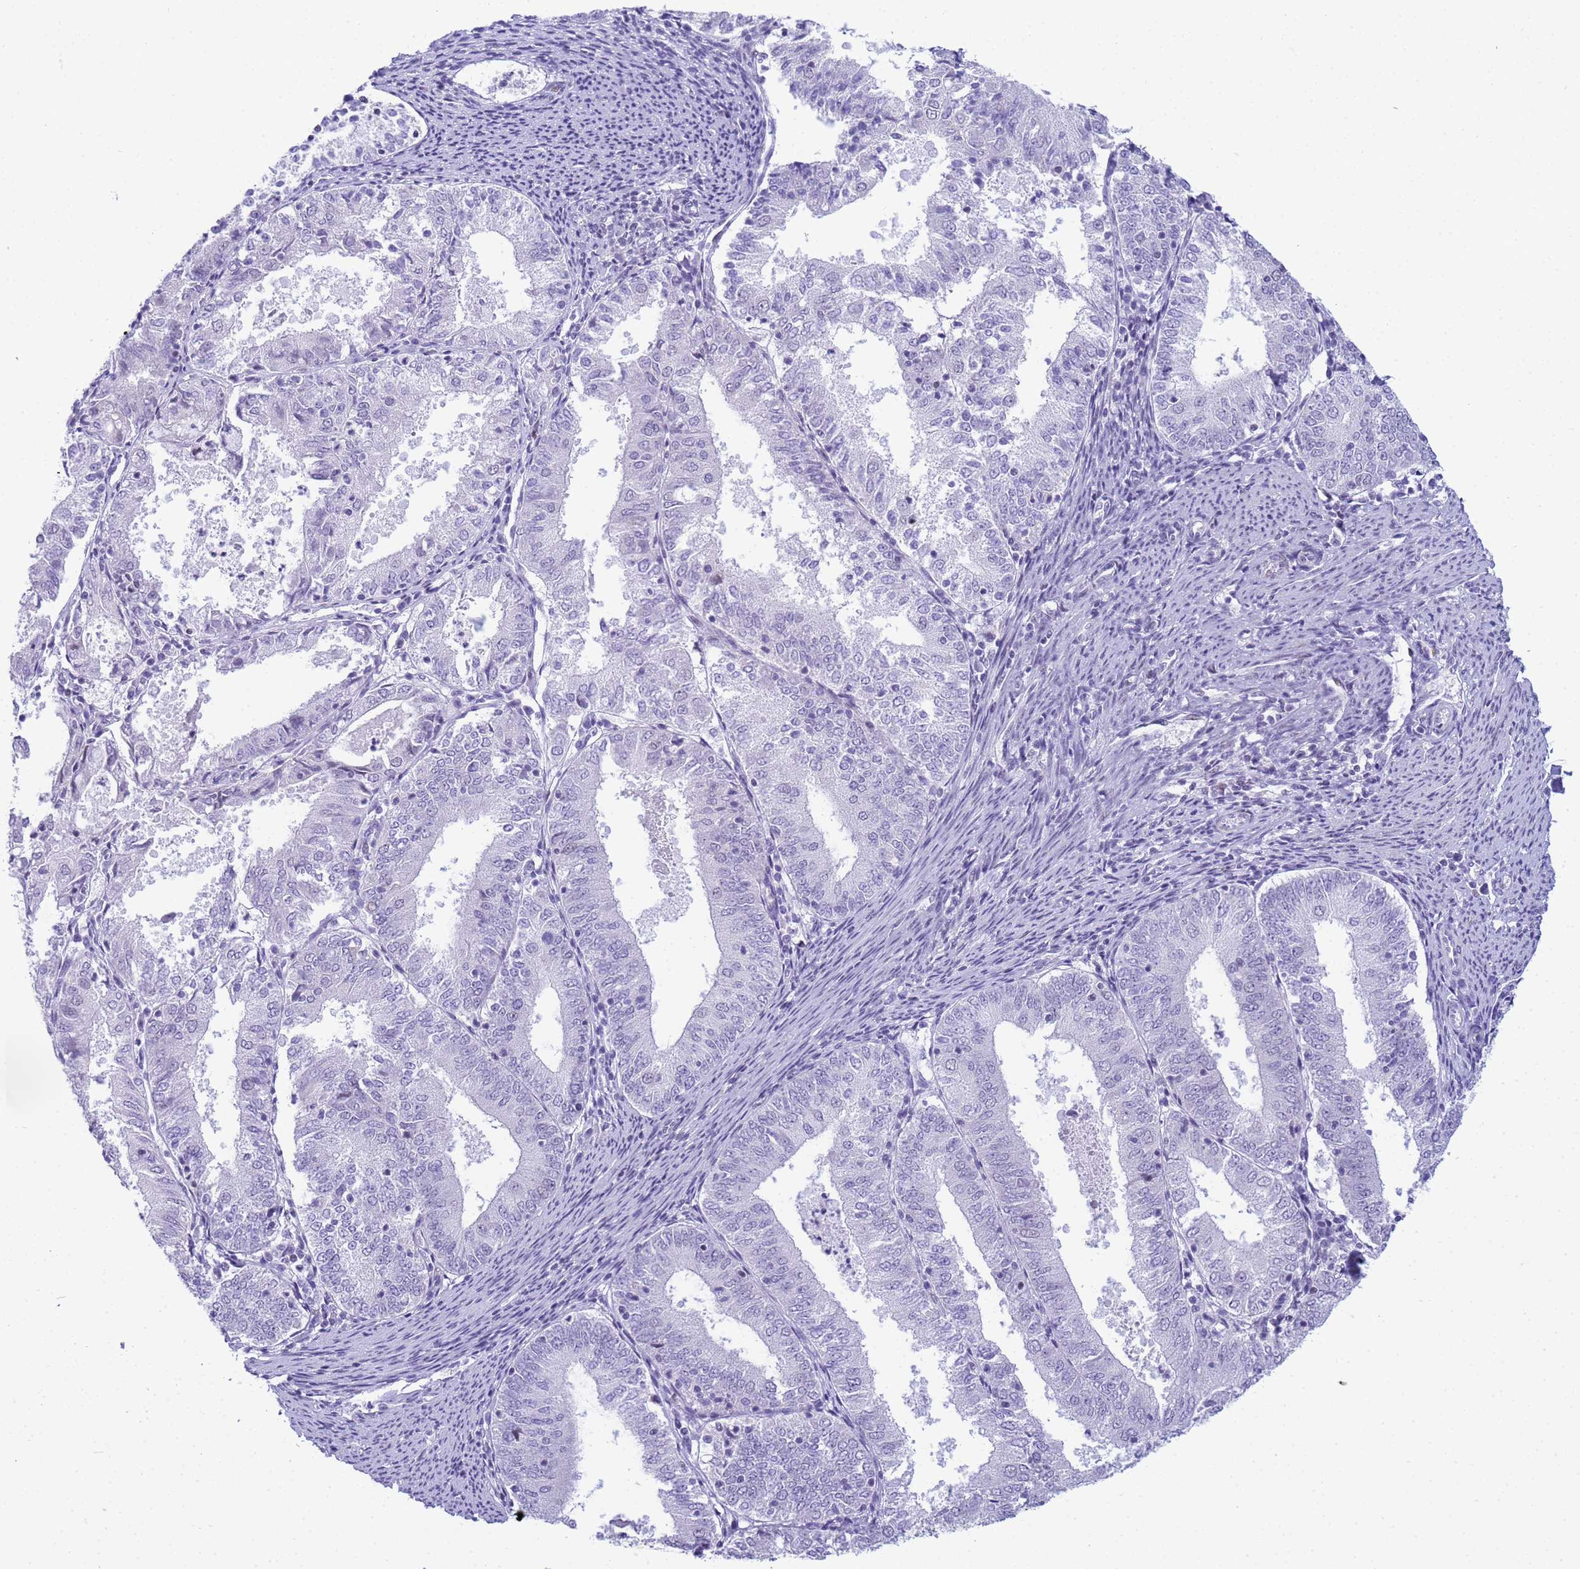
{"staining": {"intensity": "negative", "quantity": "none", "location": "none"}, "tissue": "endometrial cancer", "cell_type": "Tumor cells", "image_type": "cancer", "snomed": [{"axis": "morphology", "description": "Adenocarcinoma, NOS"}, {"axis": "topography", "description": "Endometrium"}], "caption": "This photomicrograph is of endometrial cancer (adenocarcinoma) stained with immunohistochemistry to label a protein in brown with the nuclei are counter-stained blue. There is no staining in tumor cells.", "gene": "SNX20", "patient": {"sex": "female", "age": 57}}